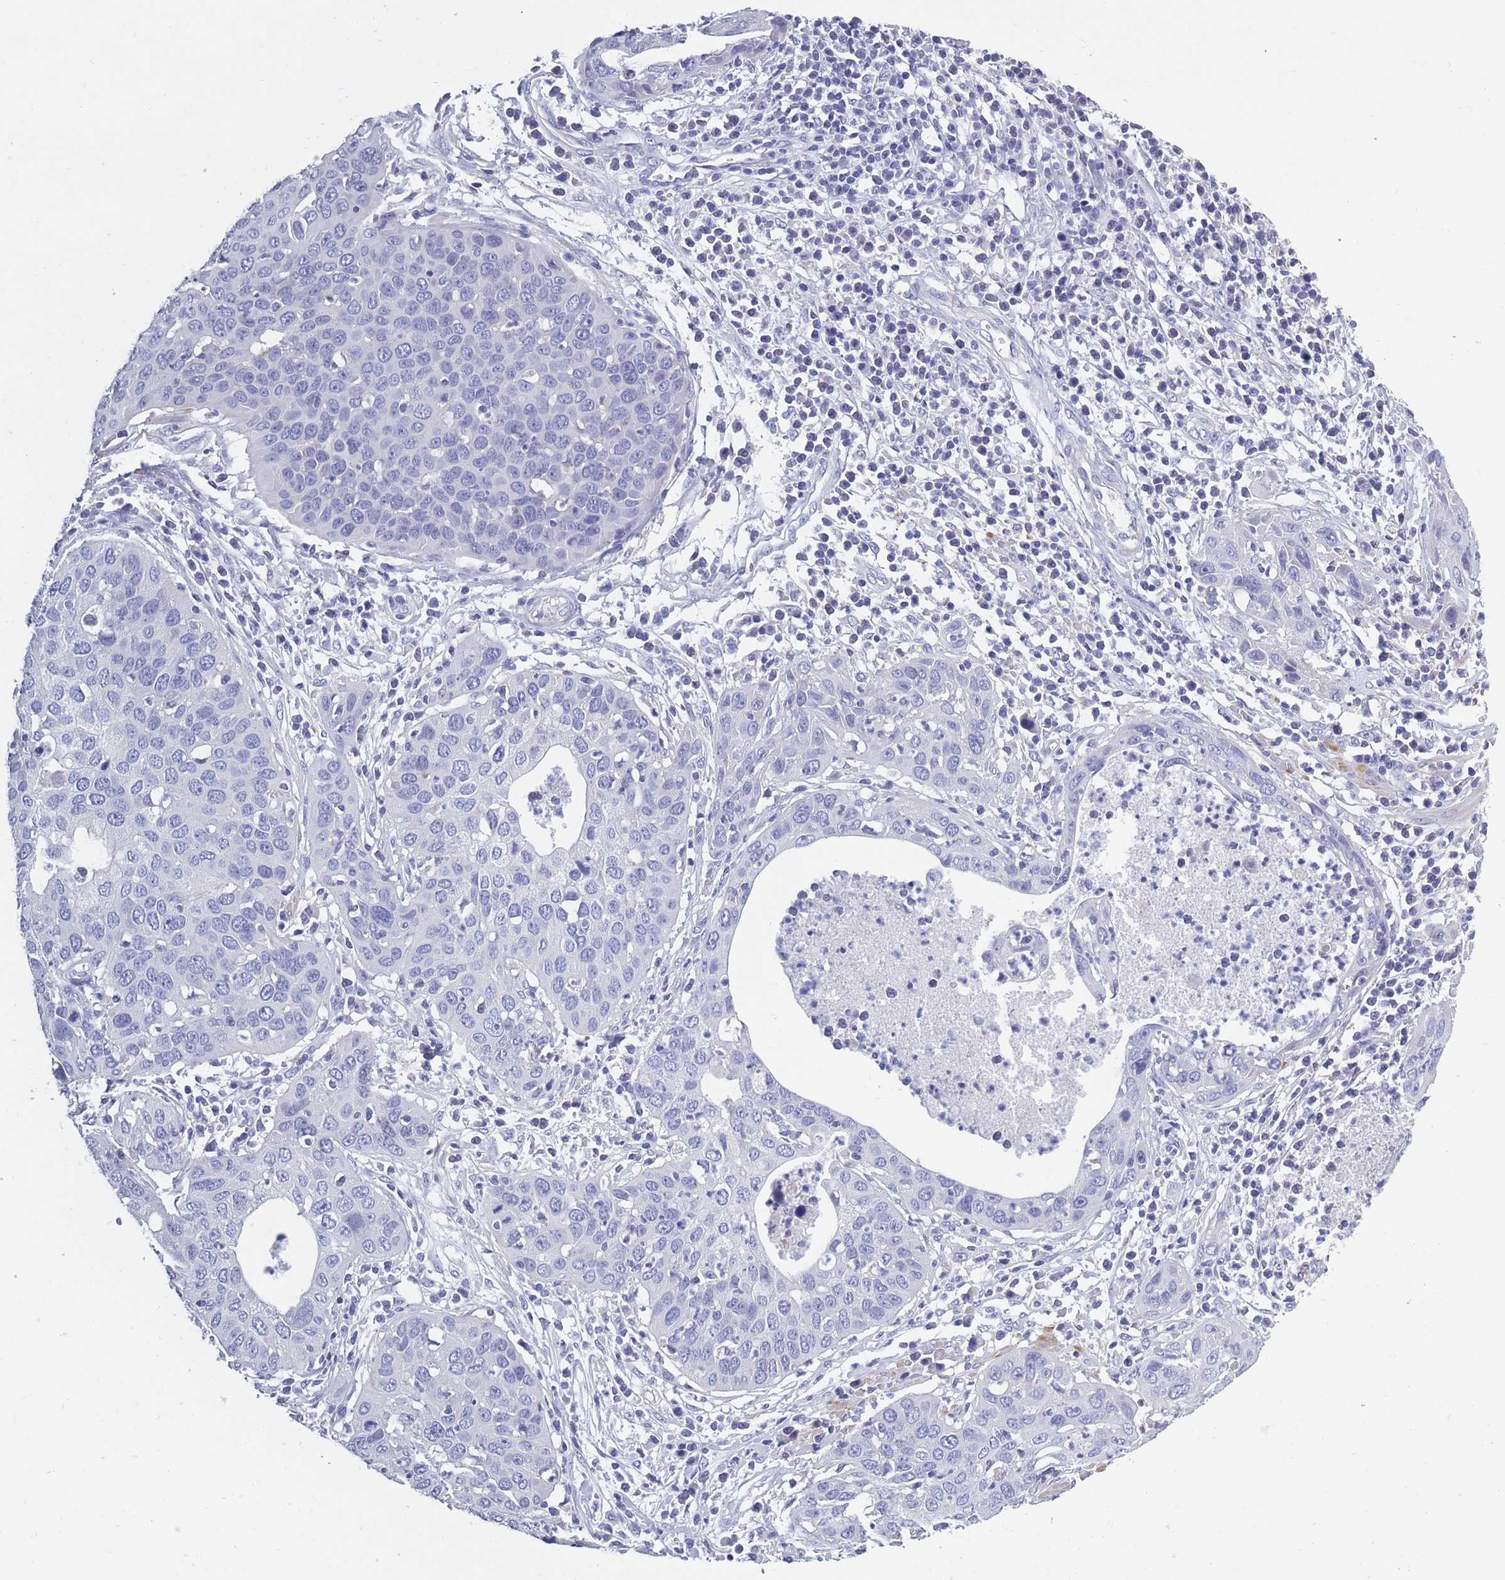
{"staining": {"intensity": "negative", "quantity": "none", "location": "none"}, "tissue": "cervical cancer", "cell_type": "Tumor cells", "image_type": "cancer", "snomed": [{"axis": "morphology", "description": "Squamous cell carcinoma, NOS"}, {"axis": "topography", "description": "Cervix"}], "caption": "High magnification brightfield microscopy of squamous cell carcinoma (cervical) stained with DAB (3,3'-diaminobenzidine) (brown) and counterstained with hematoxylin (blue): tumor cells show no significant positivity. Nuclei are stained in blue.", "gene": "OR4C5", "patient": {"sex": "female", "age": 36}}